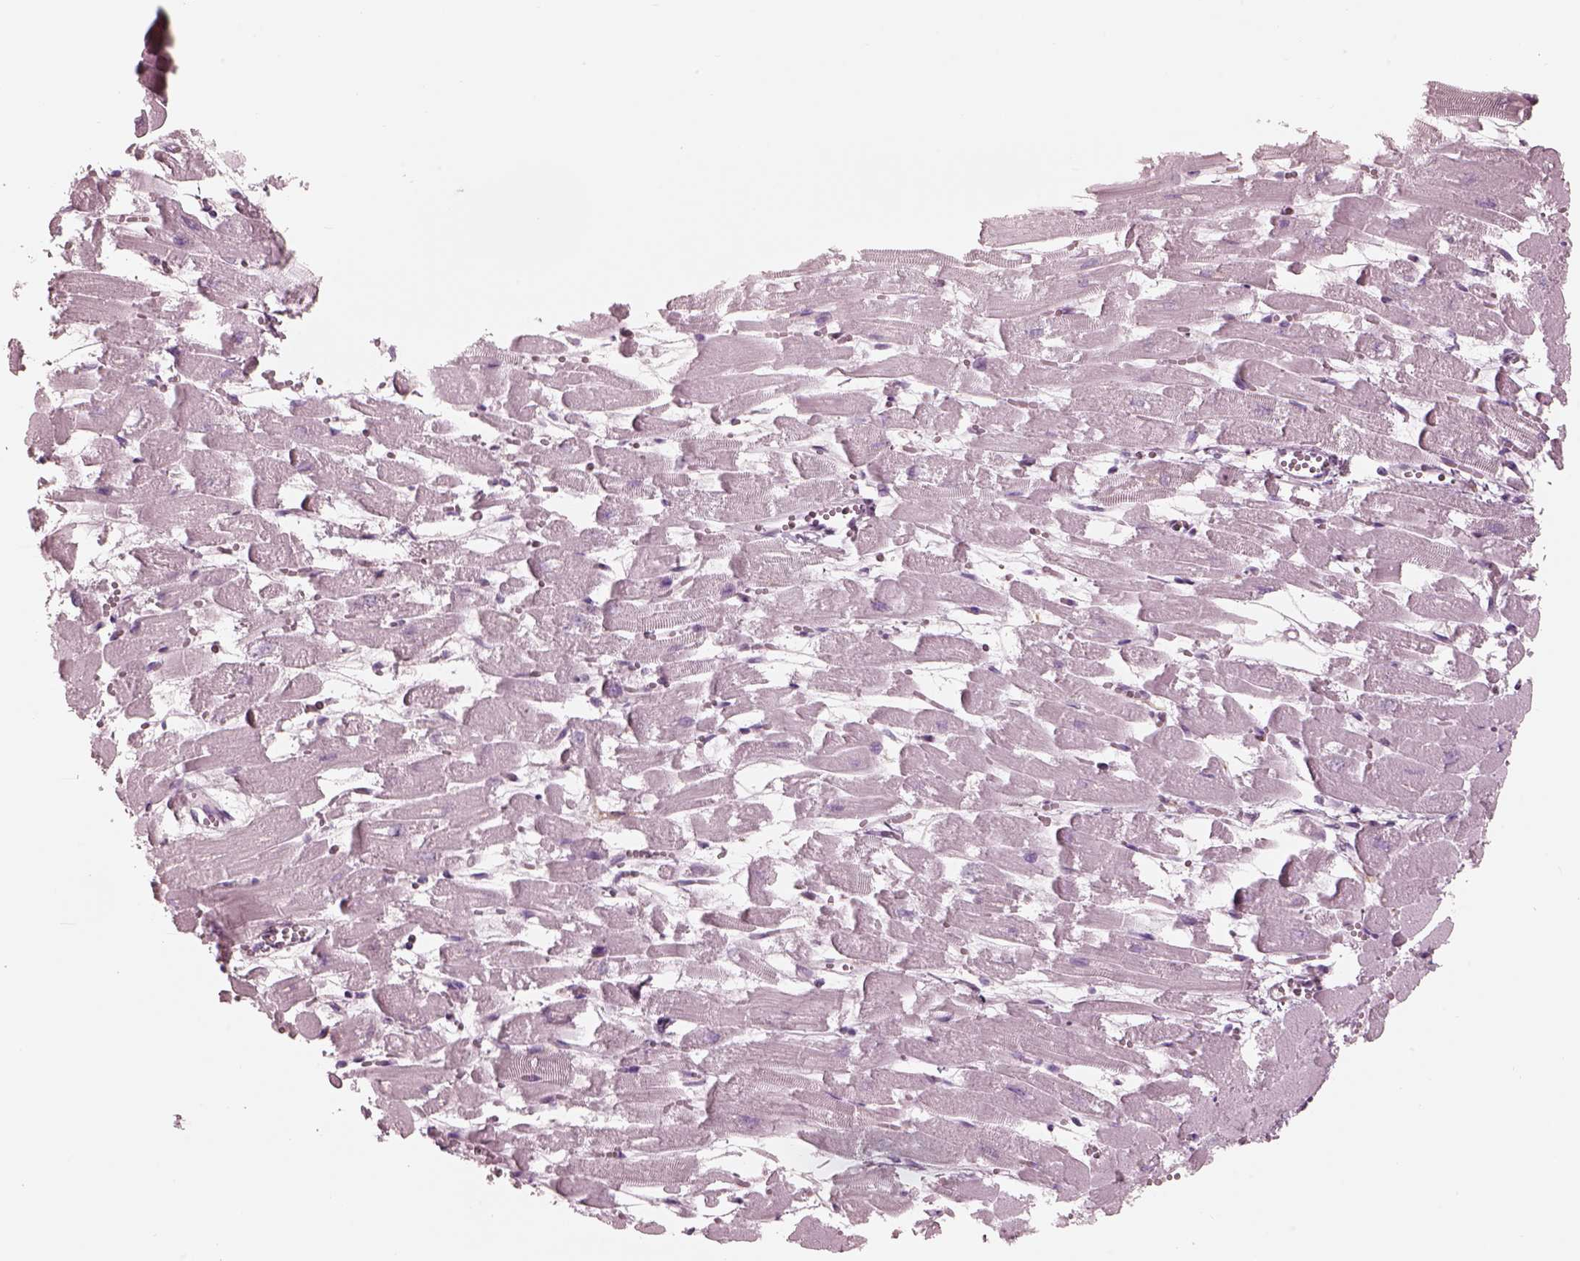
{"staining": {"intensity": "negative", "quantity": "none", "location": "none"}, "tissue": "heart muscle", "cell_type": "Cardiomyocytes", "image_type": "normal", "snomed": [{"axis": "morphology", "description": "Normal tissue, NOS"}, {"axis": "topography", "description": "Heart"}], "caption": "An IHC micrograph of unremarkable heart muscle is shown. There is no staining in cardiomyocytes of heart muscle. (Brightfield microscopy of DAB IHC at high magnification).", "gene": "CADM2", "patient": {"sex": "female", "age": 52}}